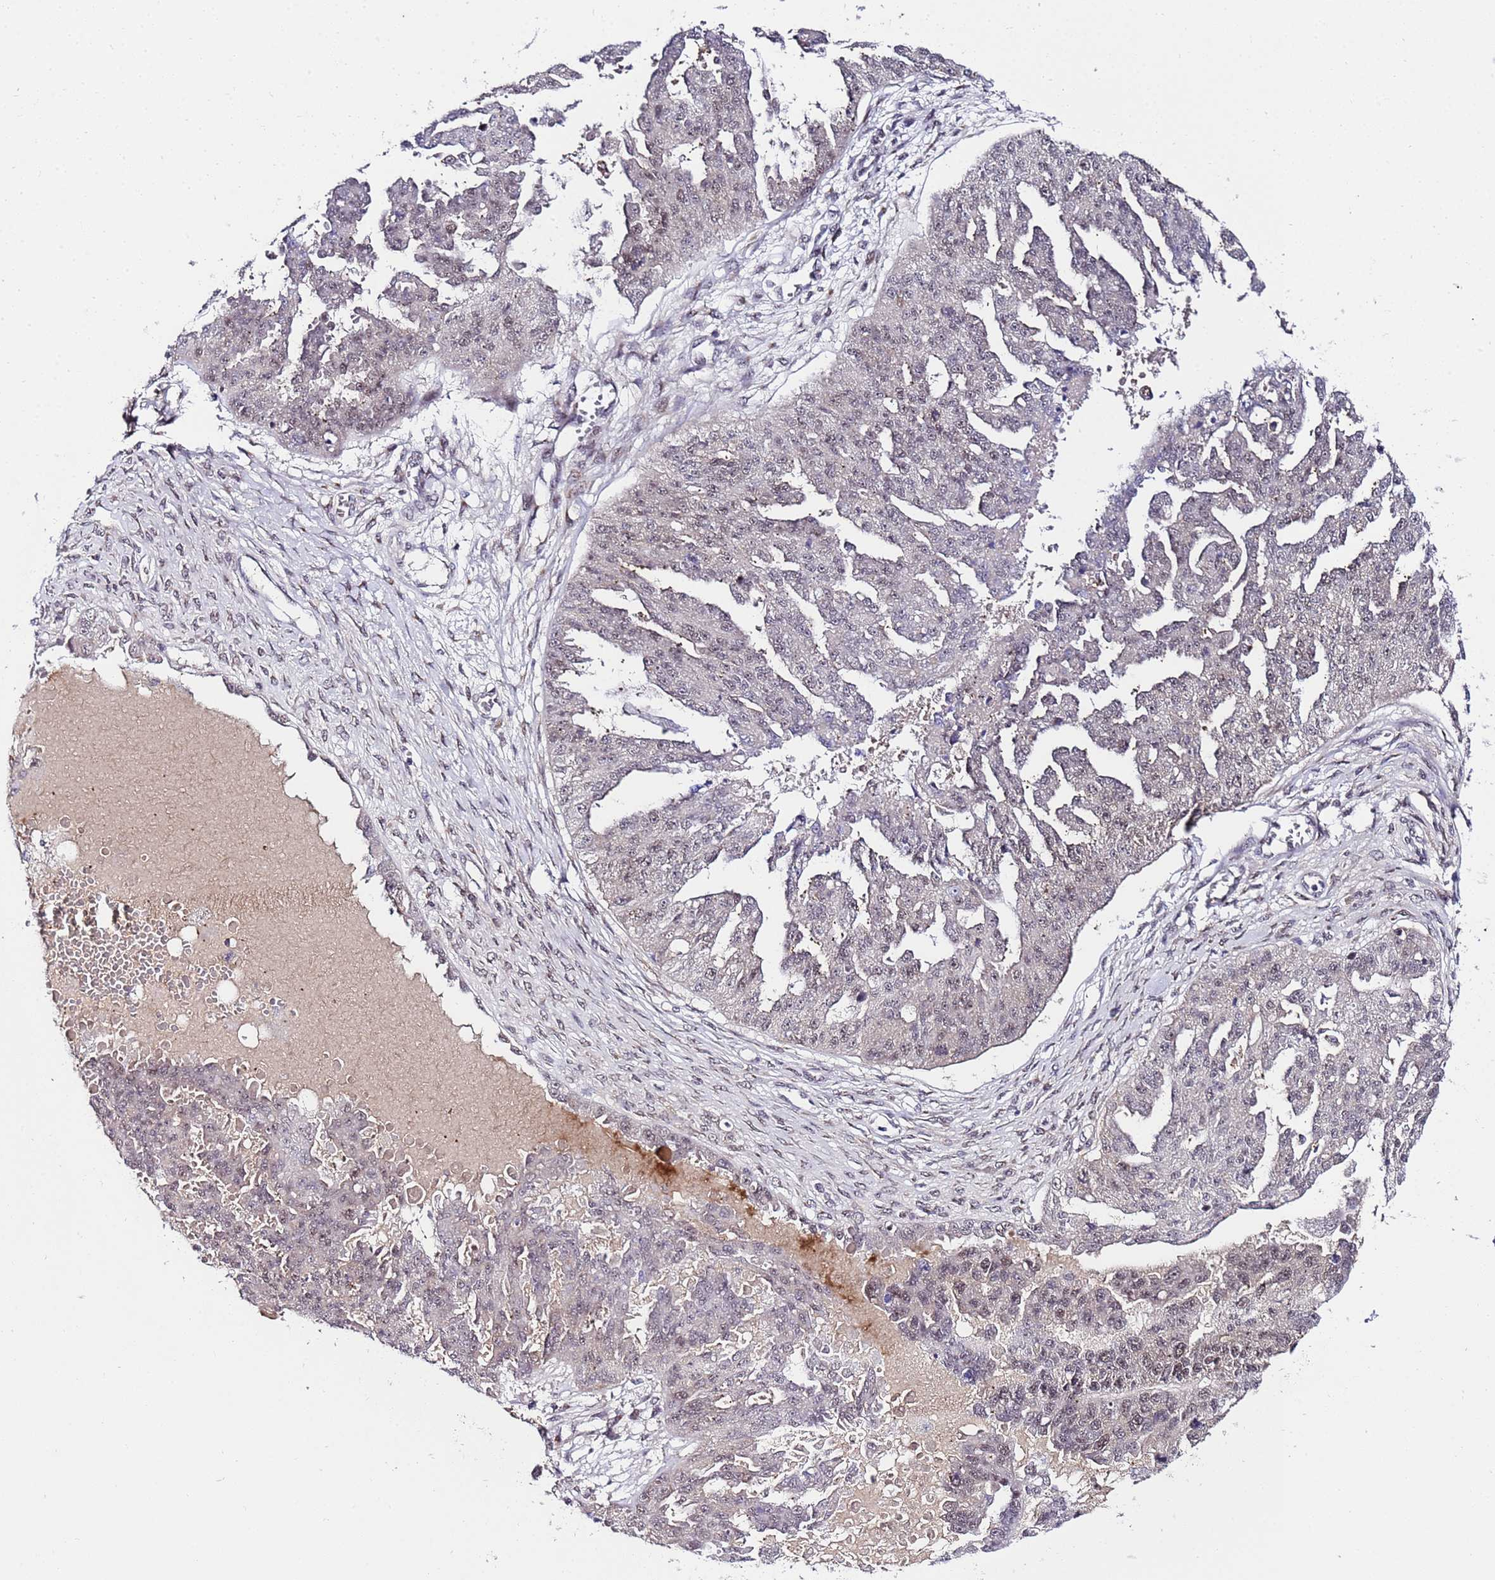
{"staining": {"intensity": "weak", "quantity": "<25%", "location": "nuclear"}, "tissue": "ovarian cancer", "cell_type": "Tumor cells", "image_type": "cancer", "snomed": [{"axis": "morphology", "description": "Cystadenocarcinoma, serous, NOS"}, {"axis": "topography", "description": "Ovary"}], "caption": "This is a image of immunohistochemistry staining of ovarian cancer, which shows no staining in tumor cells.", "gene": "C19orf47", "patient": {"sex": "female", "age": 58}}